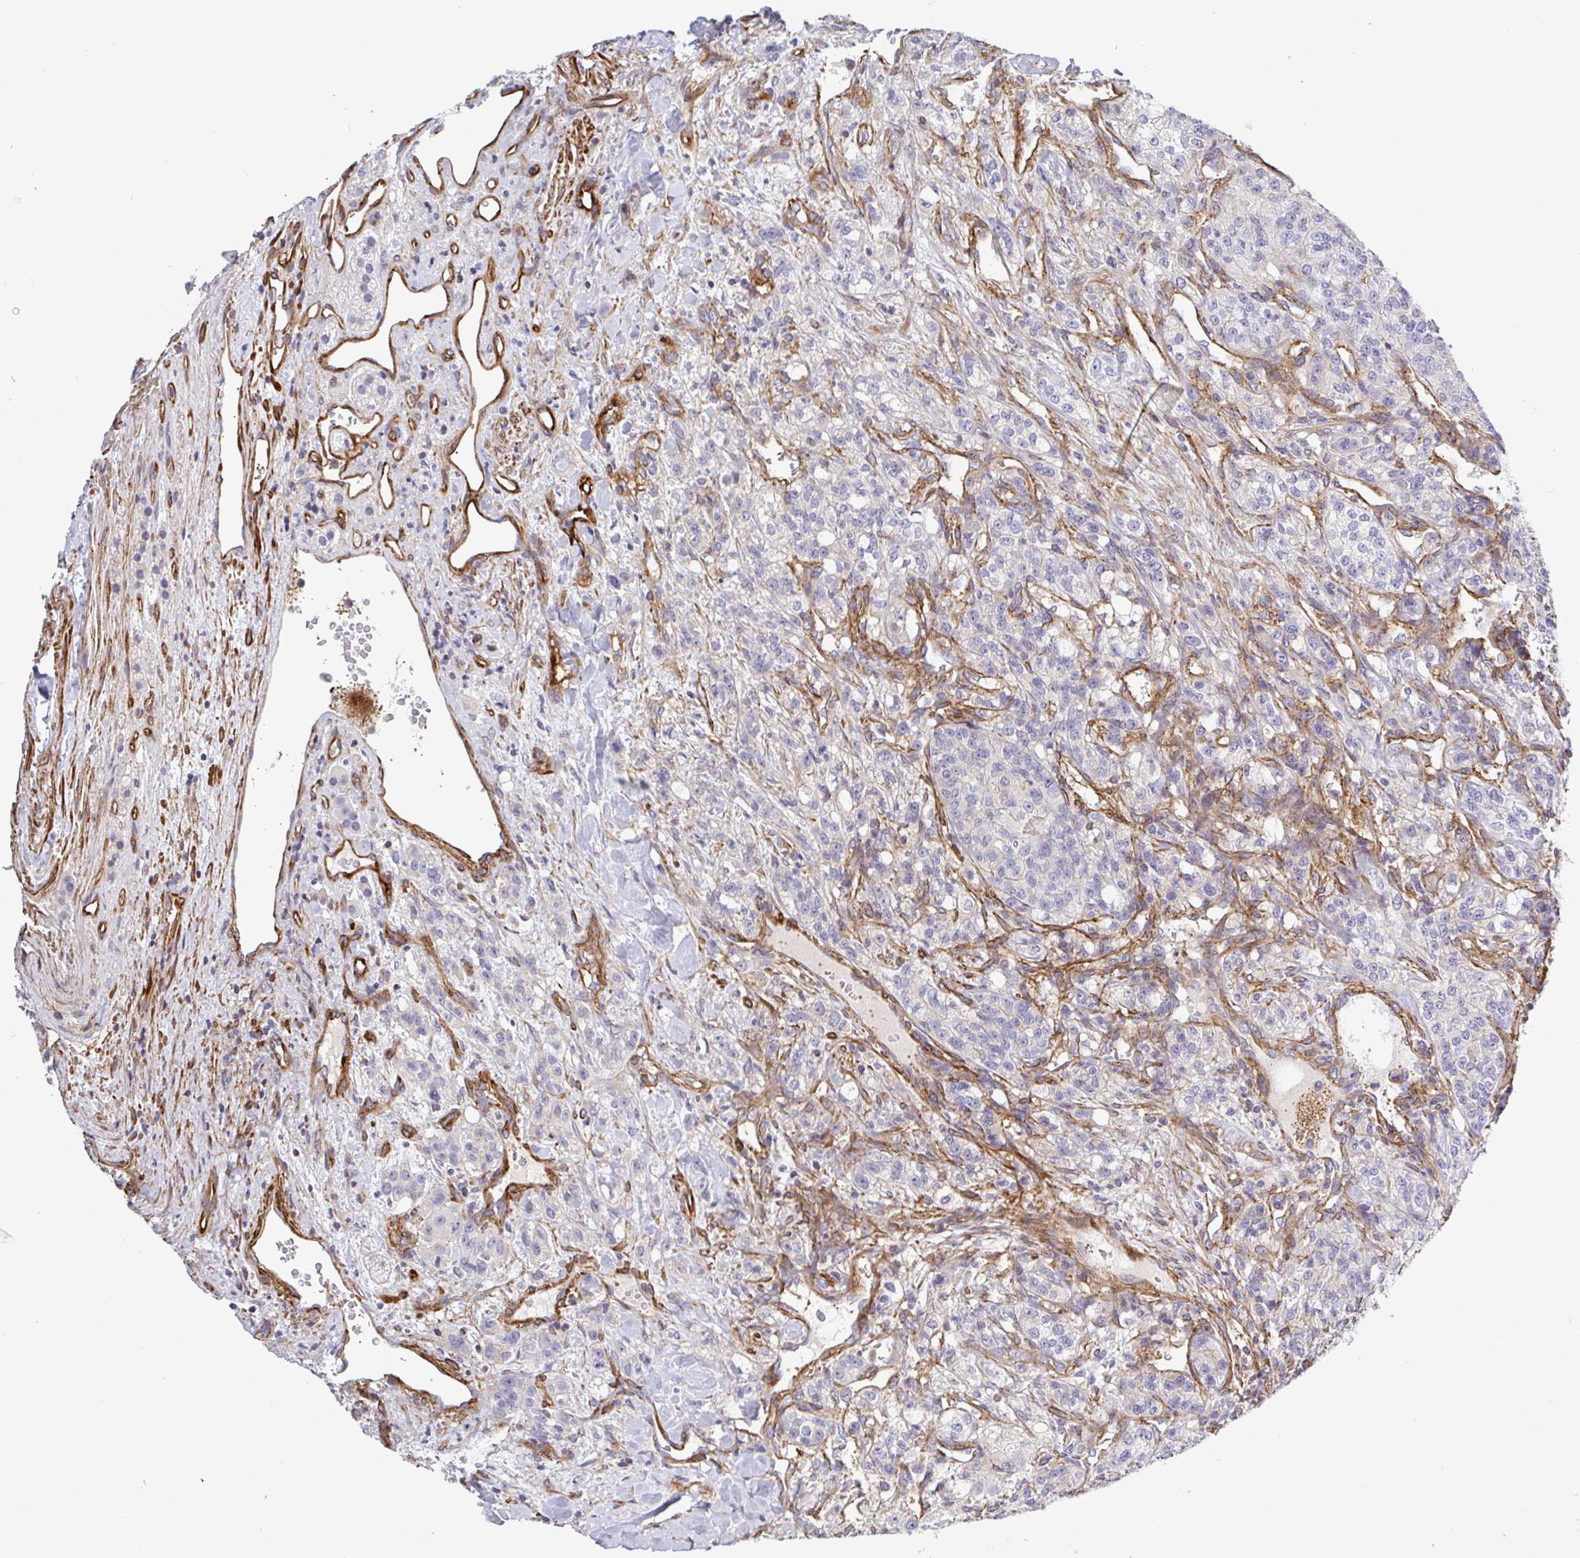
{"staining": {"intensity": "negative", "quantity": "none", "location": "none"}, "tissue": "renal cancer", "cell_type": "Tumor cells", "image_type": "cancer", "snomed": [{"axis": "morphology", "description": "Adenocarcinoma, NOS"}, {"axis": "topography", "description": "Kidney"}], "caption": "A high-resolution image shows IHC staining of renal adenocarcinoma, which demonstrates no significant staining in tumor cells.", "gene": "SHISA7", "patient": {"sex": "female", "age": 63}}